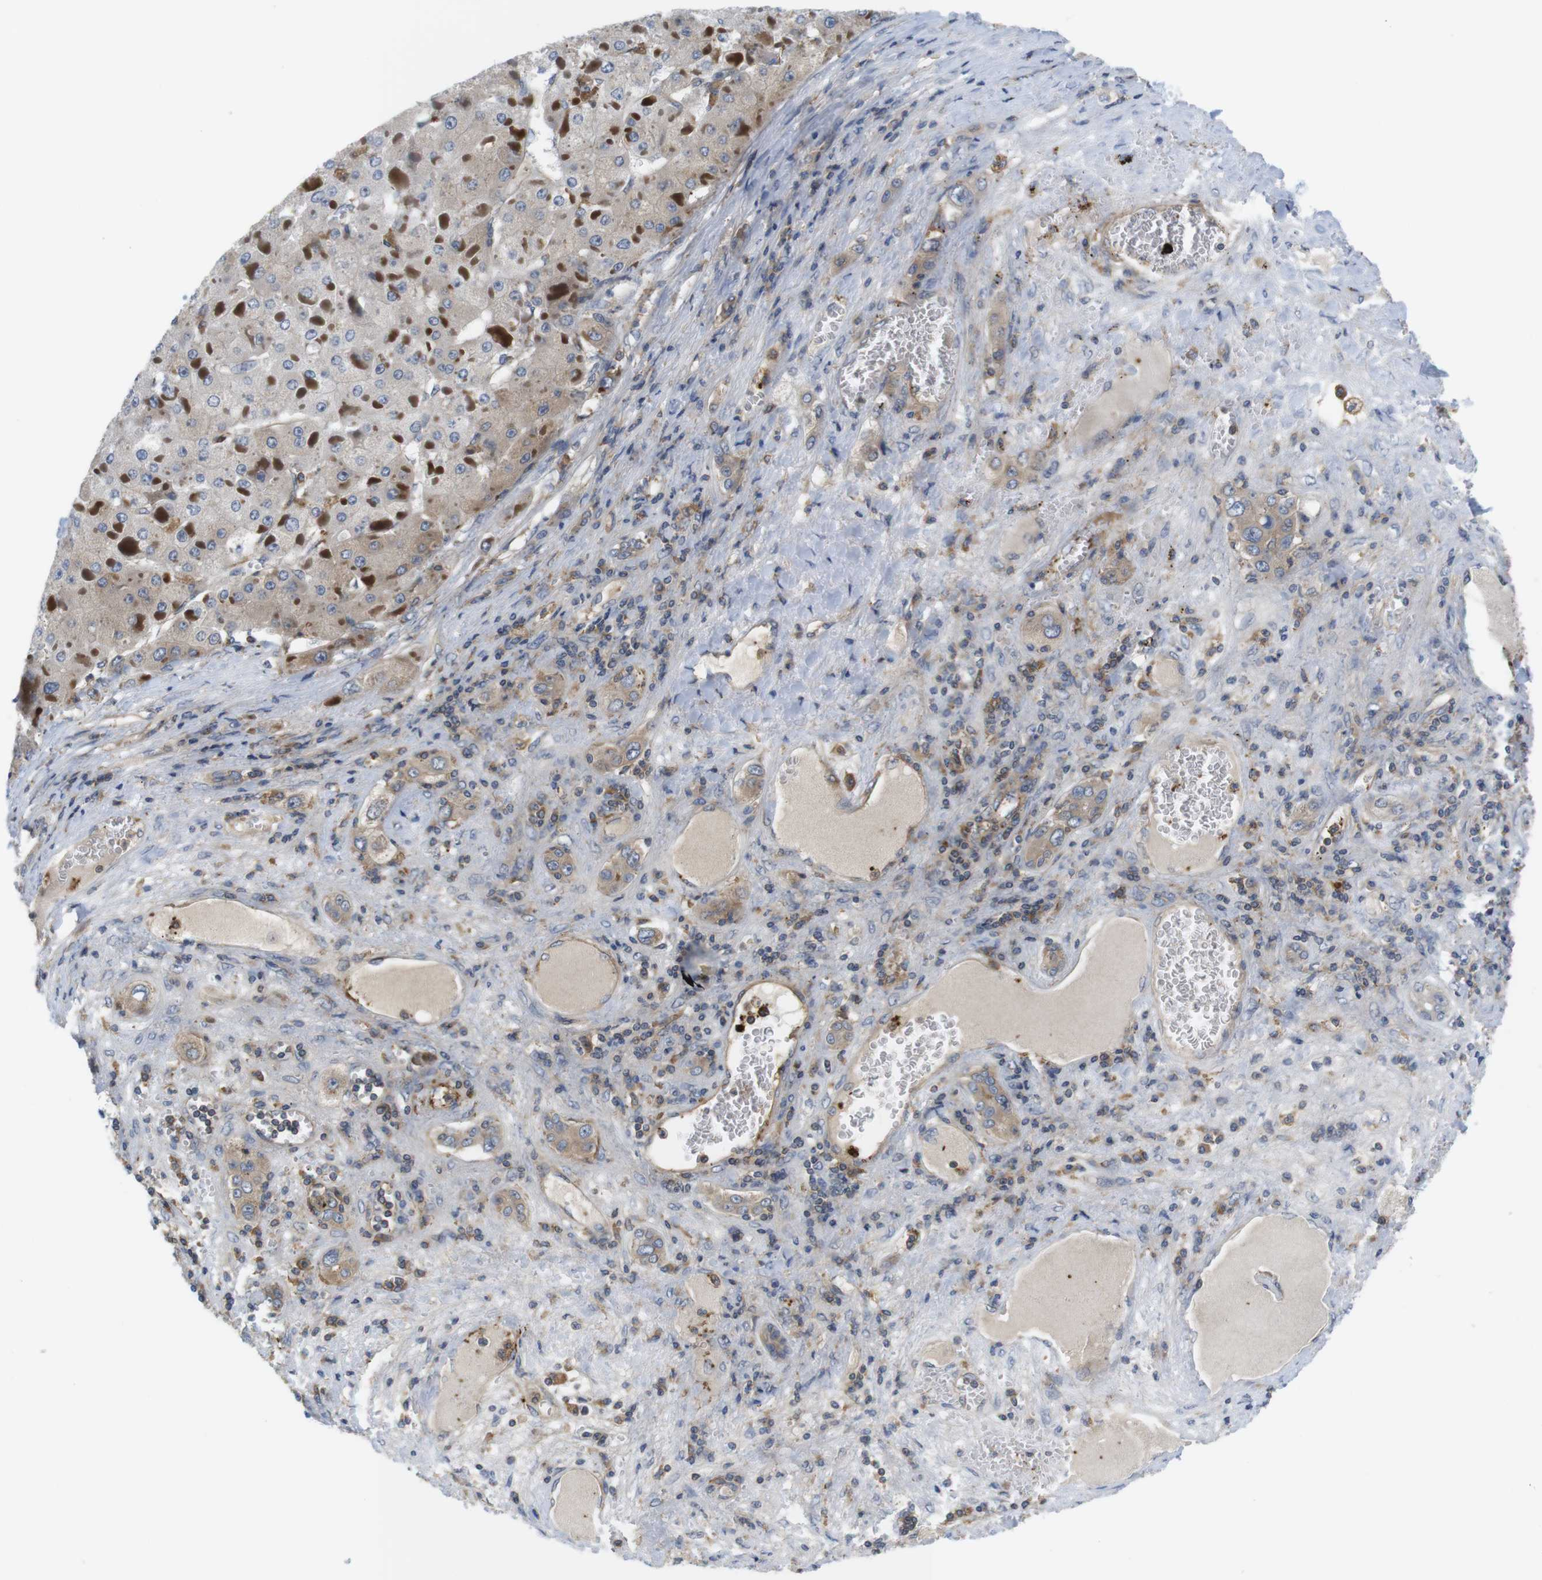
{"staining": {"intensity": "weak", "quantity": "25%-75%", "location": "cytoplasmic/membranous"}, "tissue": "liver cancer", "cell_type": "Tumor cells", "image_type": "cancer", "snomed": [{"axis": "morphology", "description": "Carcinoma, Hepatocellular, NOS"}, {"axis": "topography", "description": "Liver"}], "caption": "Weak cytoplasmic/membranous positivity for a protein is seen in approximately 25%-75% of tumor cells of liver hepatocellular carcinoma using immunohistochemistry (IHC).", "gene": "HERPUD2", "patient": {"sex": "female", "age": 73}}